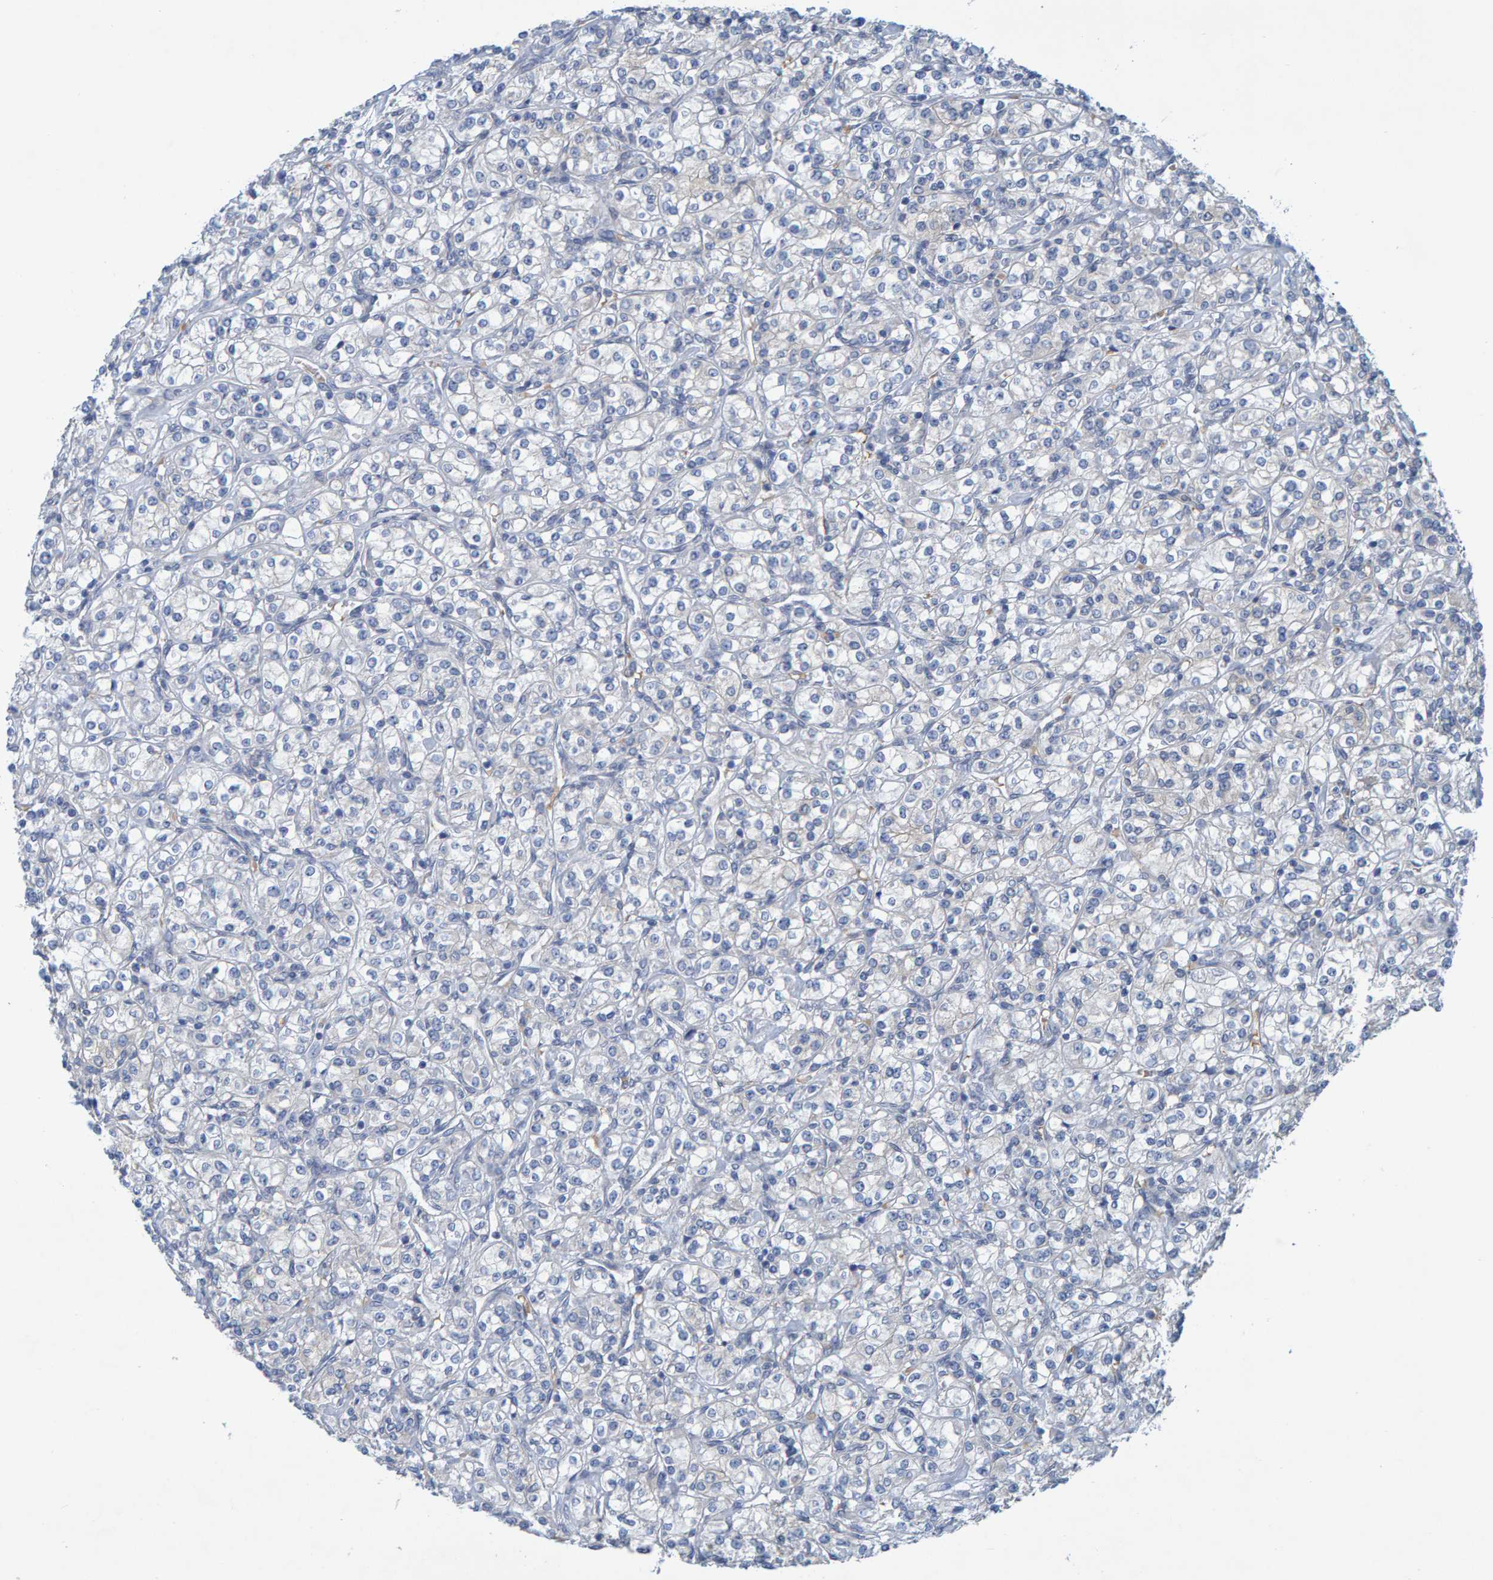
{"staining": {"intensity": "negative", "quantity": "none", "location": "none"}, "tissue": "renal cancer", "cell_type": "Tumor cells", "image_type": "cancer", "snomed": [{"axis": "morphology", "description": "Adenocarcinoma, NOS"}, {"axis": "topography", "description": "Kidney"}], "caption": "The micrograph exhibits no staining of tumor cells in adenocarcinoma (renal).", "gene": "ALAD", "patient": {"sex": "male", "age": 77}}